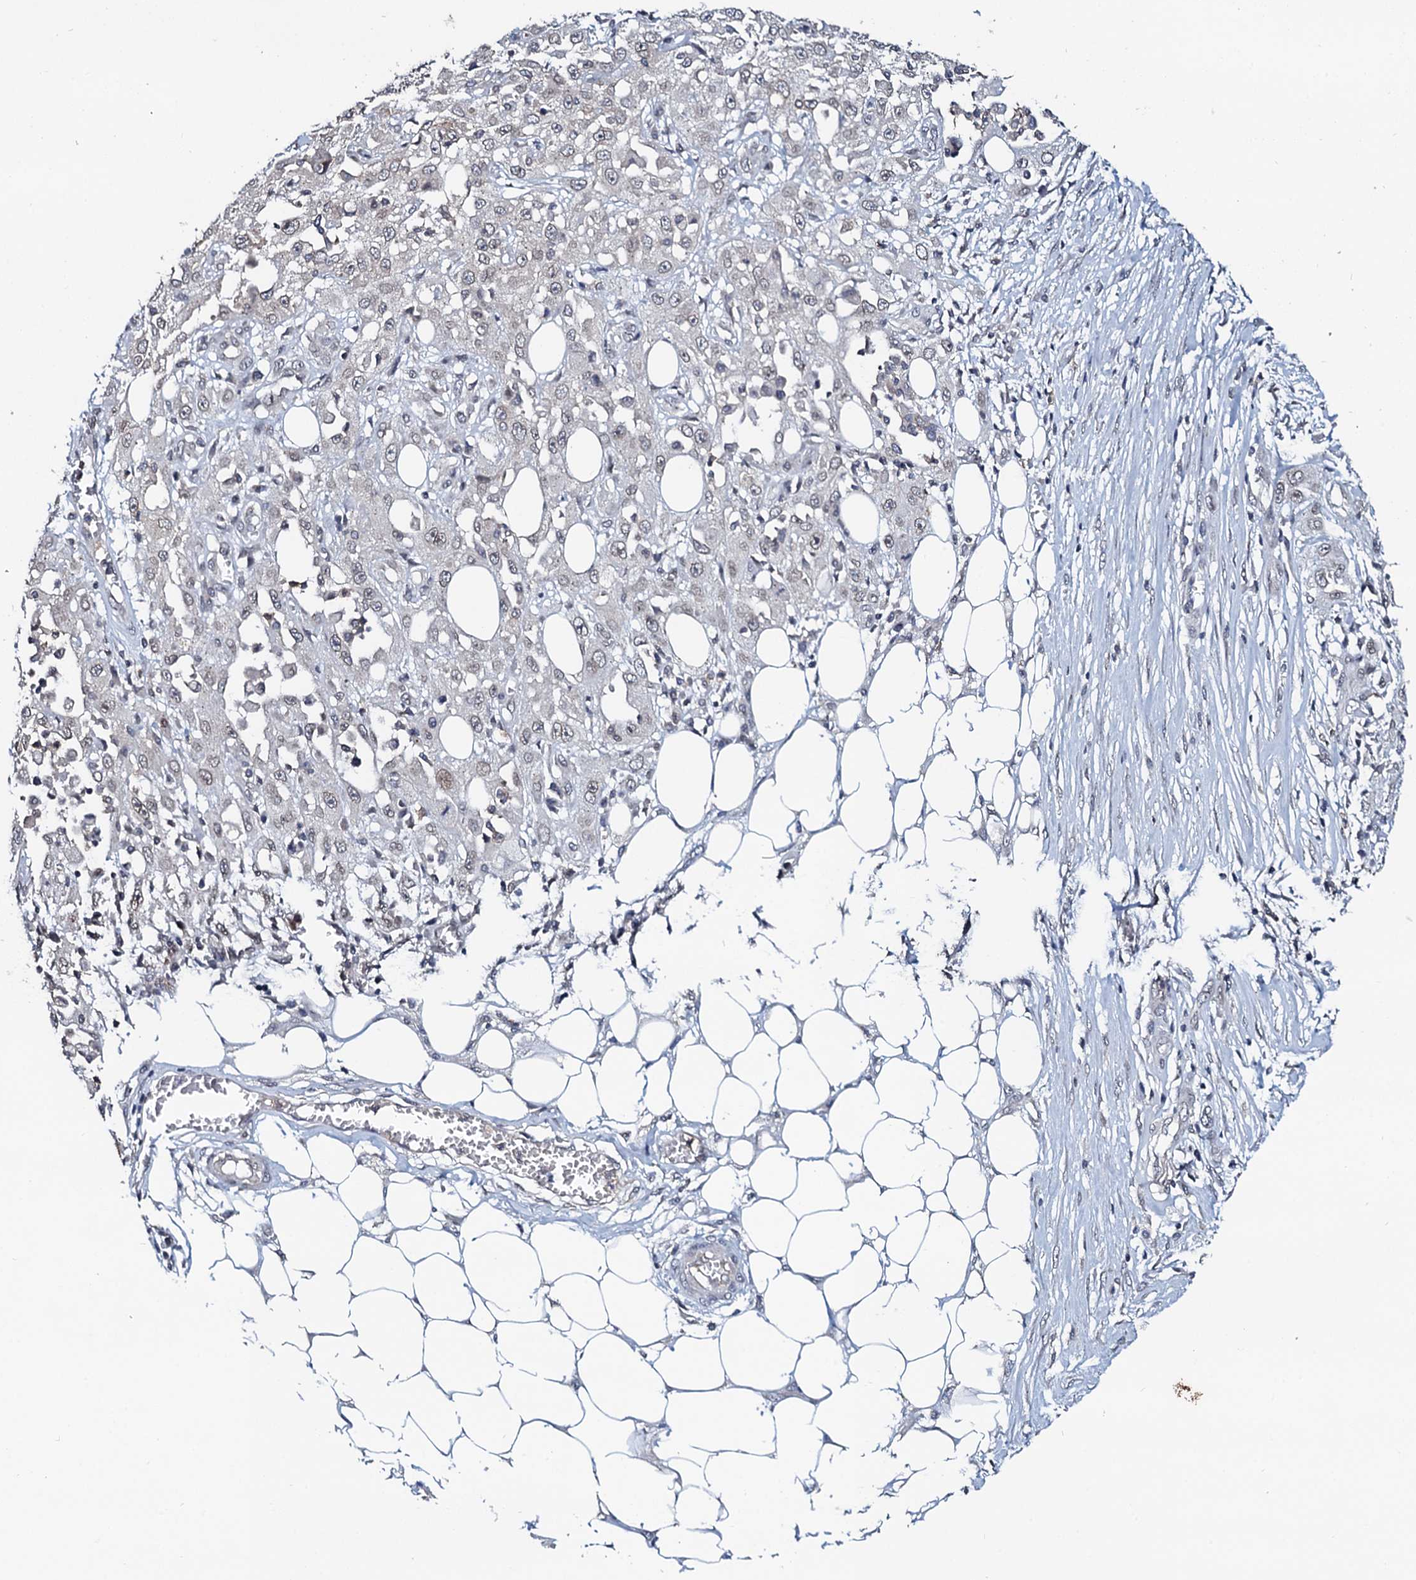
{"staining": {"intensity": "weak", "quantity": "<25%", "location": "nuclear"}, "tissue": "skin cancer", "cell_type": "Tumor cells", "image_type": "cancer", "snomed": [{"axis": "morphology", "description": "Squamous cell carcinoma, NOS"}, {"axis": "morphology", "description": "Squamous cell carcinoma, metastatic, NOS"}, {"axis": "topography", "description": "Skin"}, {"axis": "topography", "description": "Lymph node"}], "caption": "Immunohistochemistry of human metastatic squamous cell carcinoma (skin) displays no positivity in tumor cells.", "gene": "SNTA1", "patient": {"sex": "male", "age": 75}}